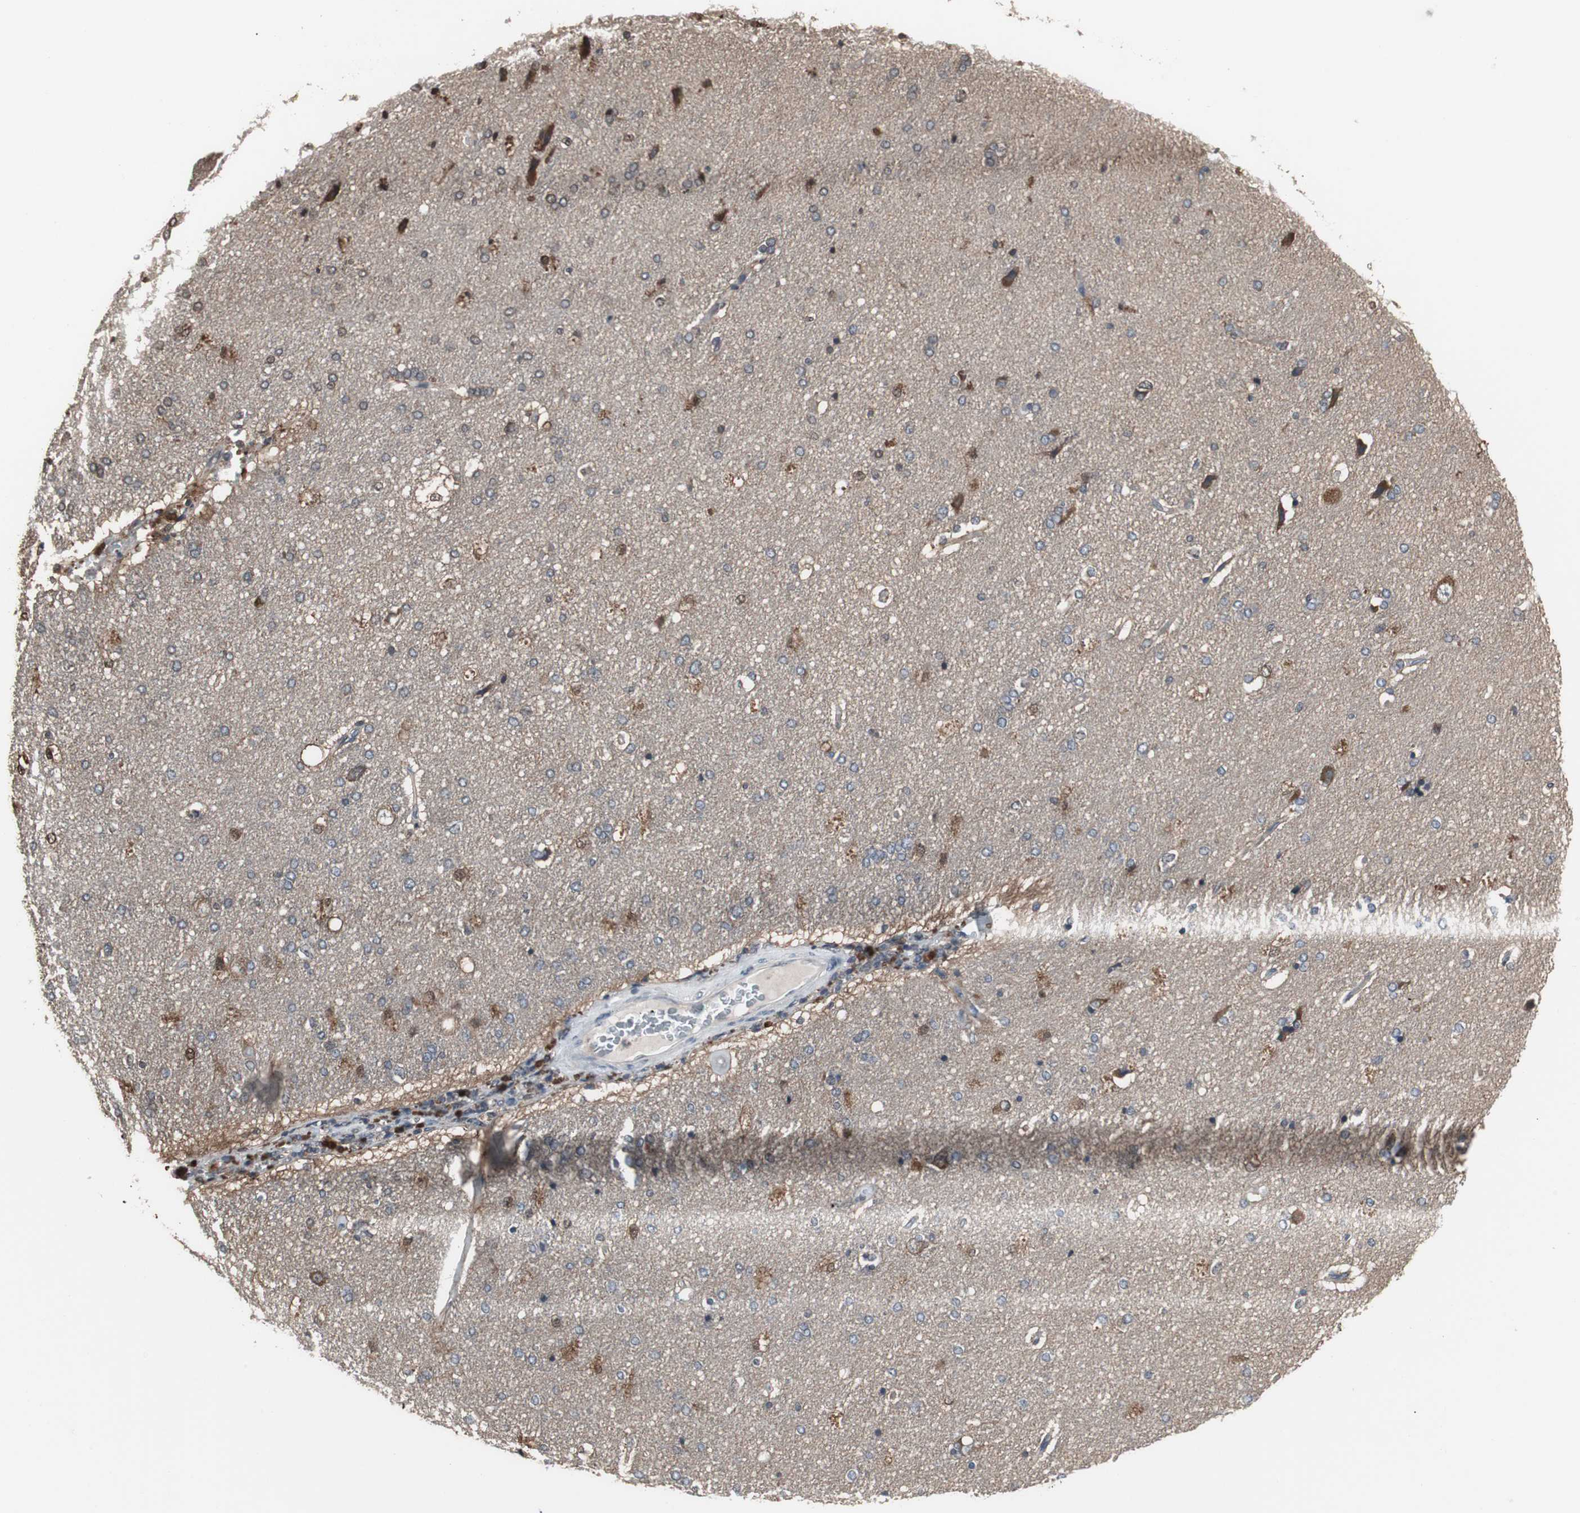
{"staining": {"intensity": "negative", "quantity": "none", "location": "none"}, "tissue": "cerebral cortex", "cell_type": "Endothelial cells", "image_type": "normal", "snomed": [{"axis": "morphology", "description": "Normal tissue, NOS"}, {"axis": "topography", "description": "Cerebral cortex"}], "caption": "Immunohistochemistry (IHC) image of benign cerebral cortex: cerebral cortex stained with DAB reveals no significant protein positivity in endothelial cells.", "gene": "ZSCAN22", "patient": {"sex": "male", "age": 62}}